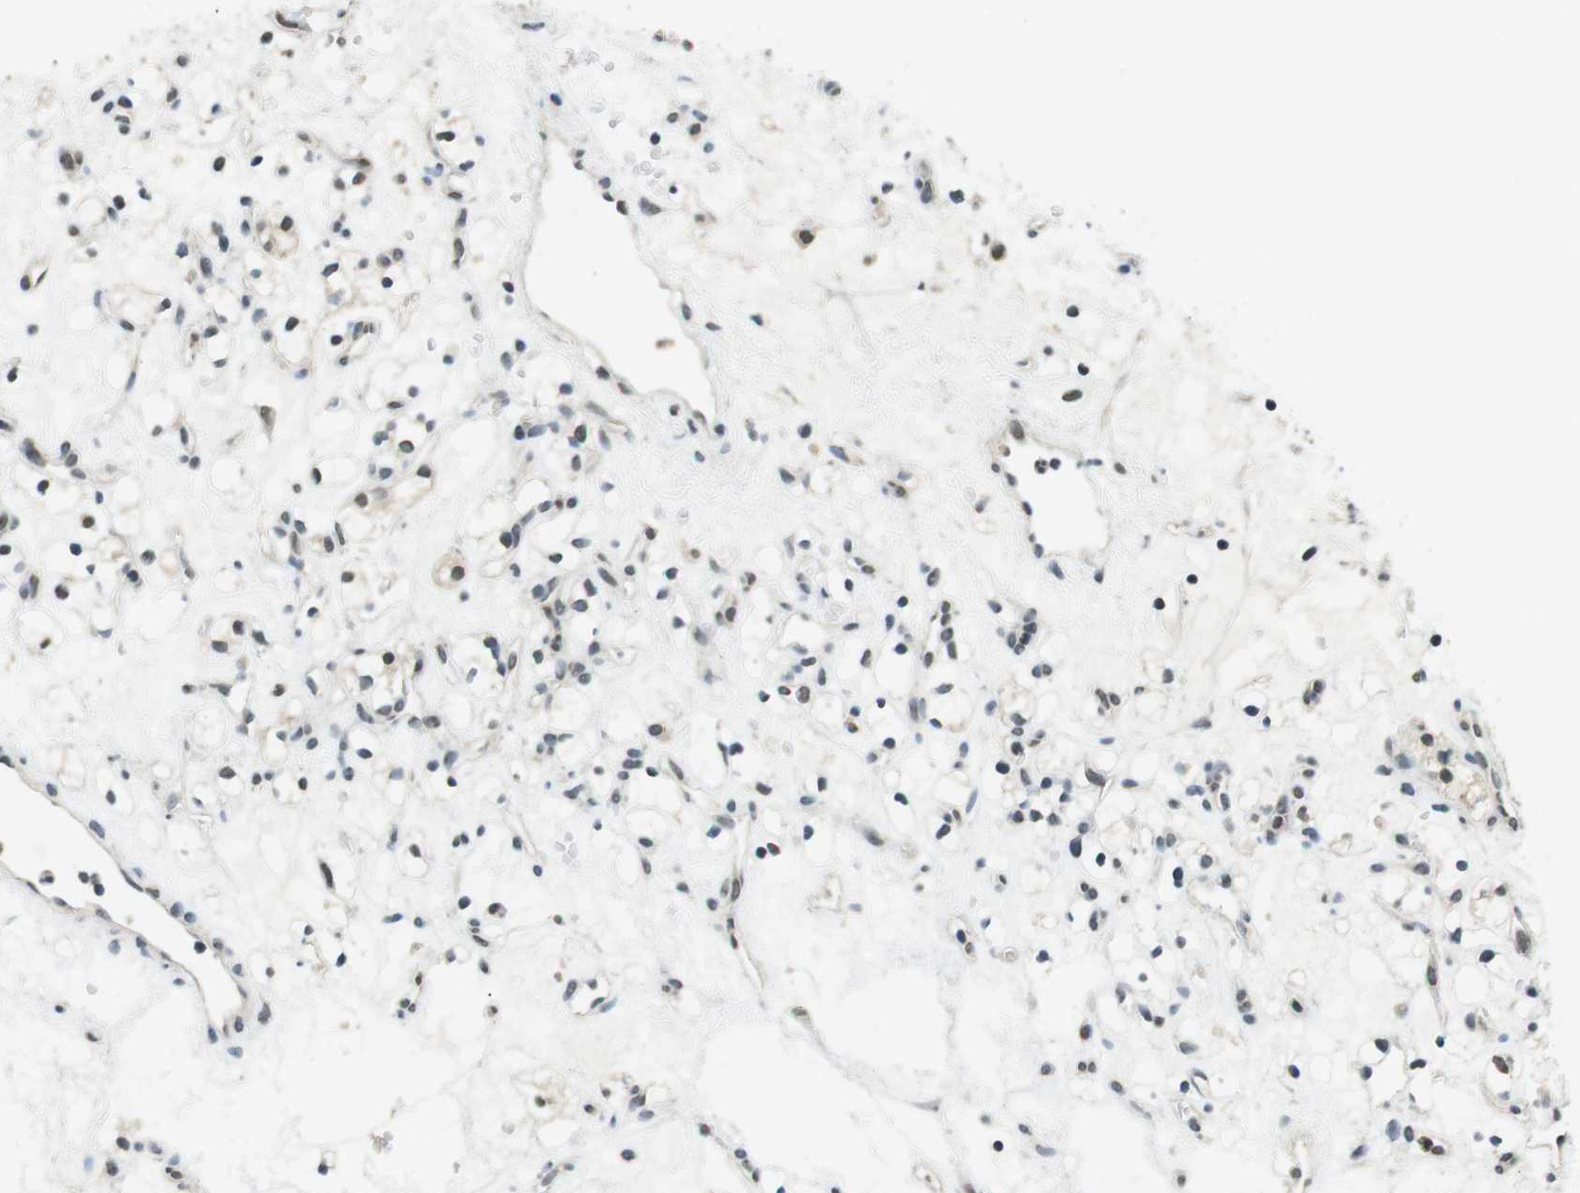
{"staining": {"intensity": "weak", "quantity": "<25%", "location": "nuclear"}, "tissue": "renal cancer", "cell_type": "Tumor cells", "image_type": "cancer", "snomed": [{"axis": "morphology", "description": "Adenocarcinoma, NOS"}, {"axis": "topography", "description": "Kidney"}], "caption": "Human renal cancer (adenocarcinoma) stained for a protein using immunohistochemistry shows no positivity in tumor cells.", "gene": "NEK4", "patient": {"sex": "female", "age": 60}}